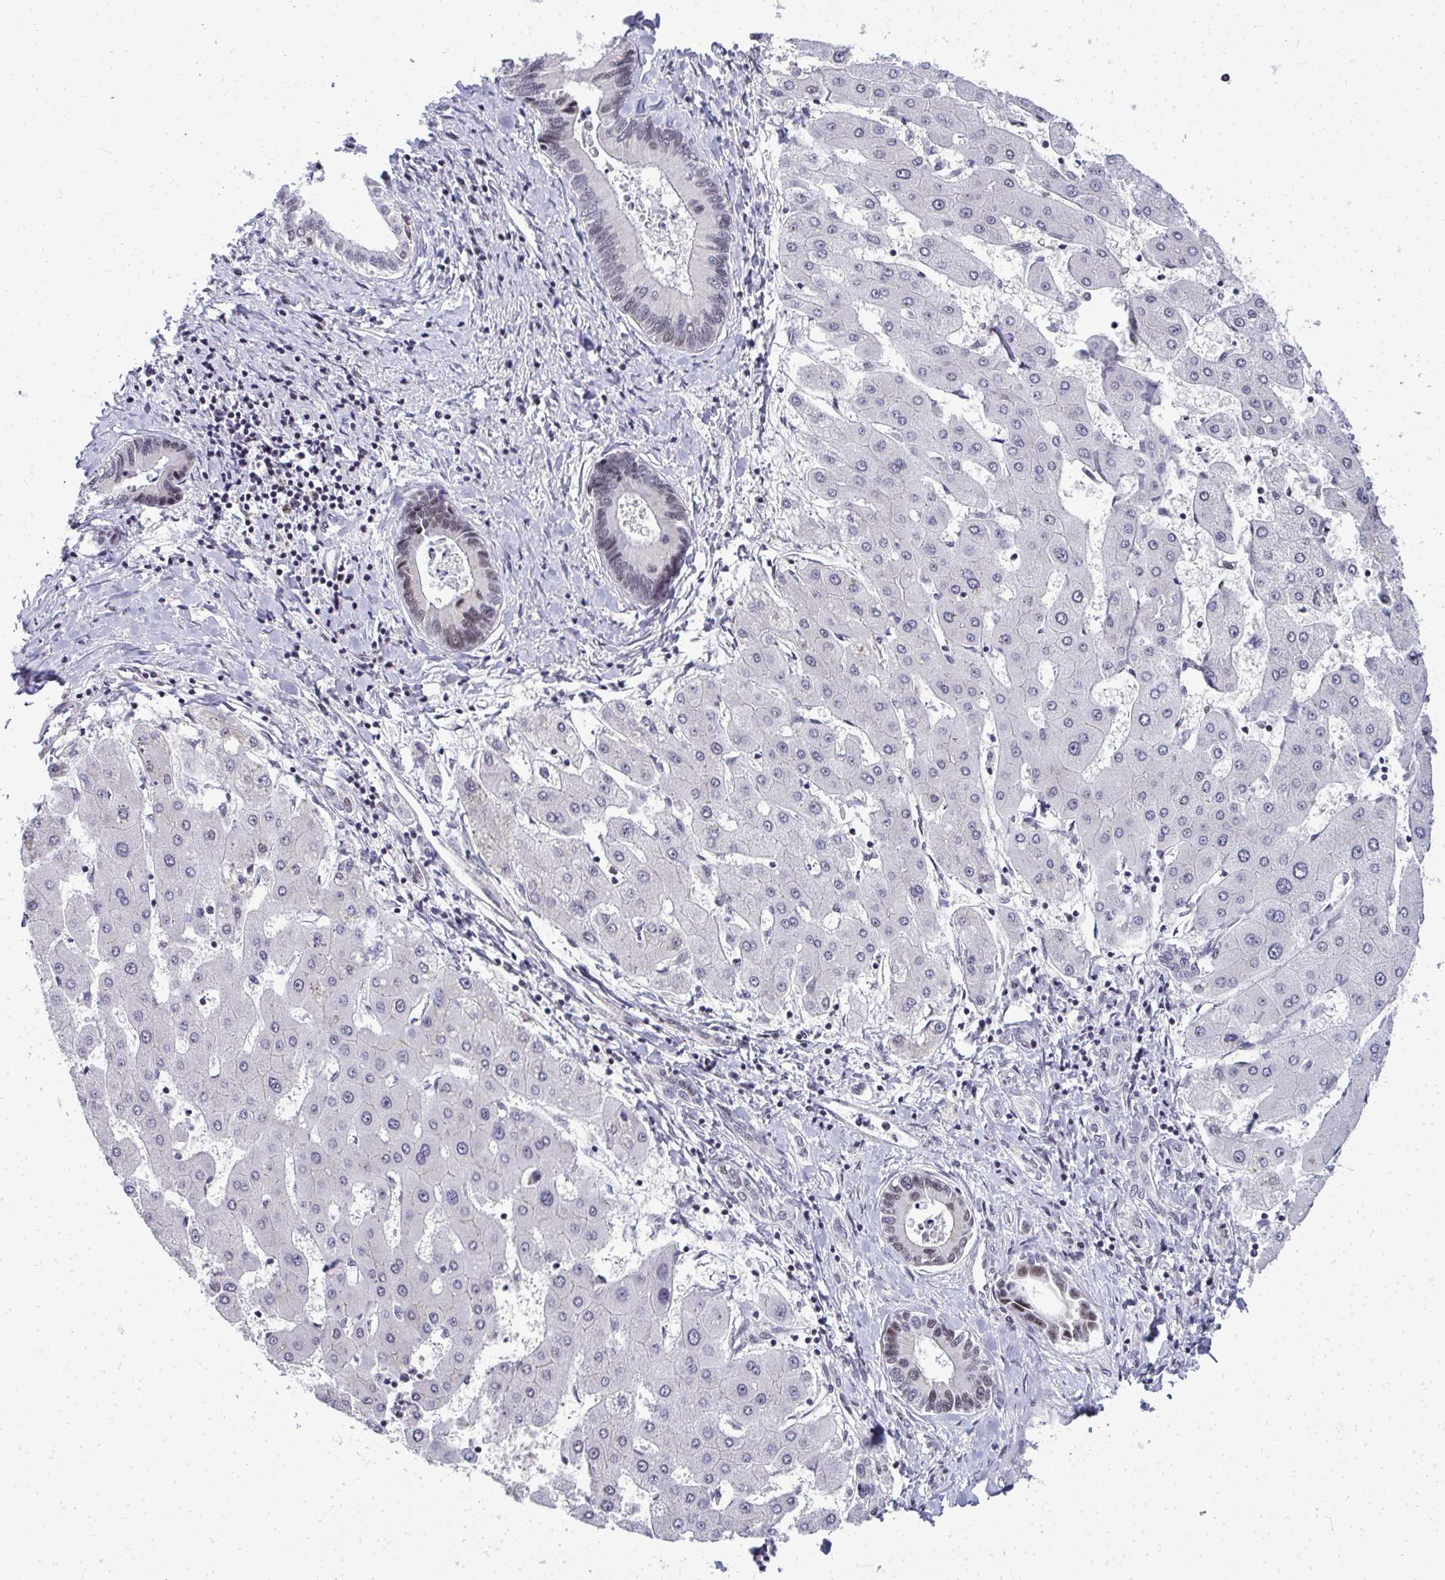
{"staining": {"intensity": "negative", "quantity": "none", "location": "none"}, "tissue": "liver cancer", "cell_type": "Tumor cells", "image_type": "cancer", "snomed": [{"axis": "morphology", "description": "Cholangiocarcinoma"}, {"axis": "topography", "description": "Liver"}], "caption": "Immunohistochemical staining of human liver cancer (cholangiocarcinoma) demonstrates no significant positivity in tumor cells. (DAB immunohistochemistry (IHC) visualized using brightfield microscopy, high magnification).", "gene": "SIRT7", "patient": {"sex": "male", "age": 66}}